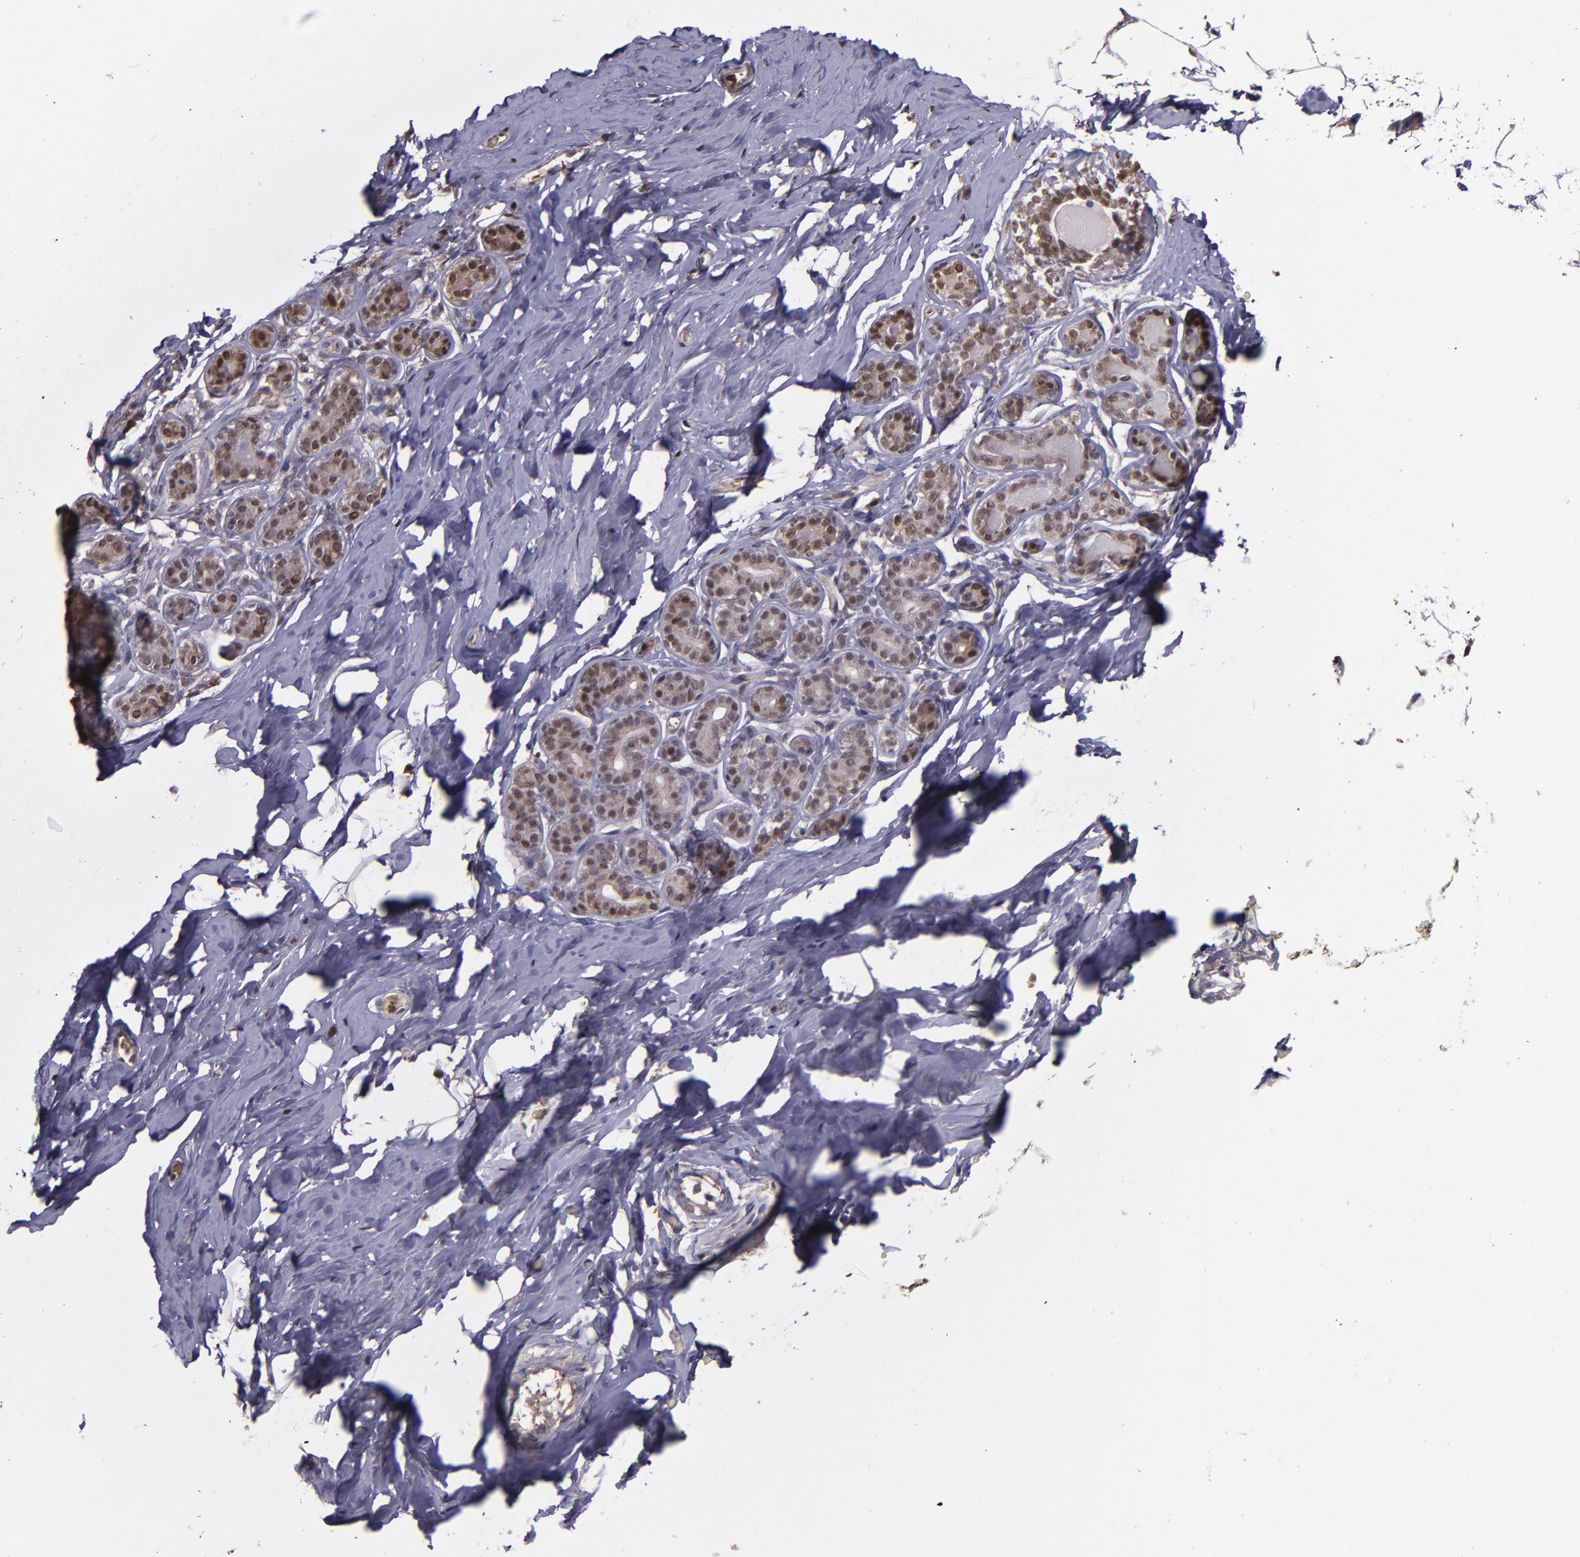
{"staining": {"intensity": "moderate", "quantity": ">75%", "location": "nuclear"}, "tissue": "breast", "cell_type": "Adipocytes", "image_type": "normal", "snomed": [{"axis": "morphology", "description": "Normal tissue, NOS"}, {"axis": "topography", "description": "Breast"}, {"axis": "topography", "description": "Soft tissue"}], "caption": "Immunohistochemistry image of normal breast: human breast stained using immunohistochemistry (IHC) demonstrates medium levels of moderate protein expression localized specifically in the nuclear of adipocytes, appearing as a nuclear brown color.", "gene": "SERPINF2", "patient": {"sex": "female", "age": 75}}